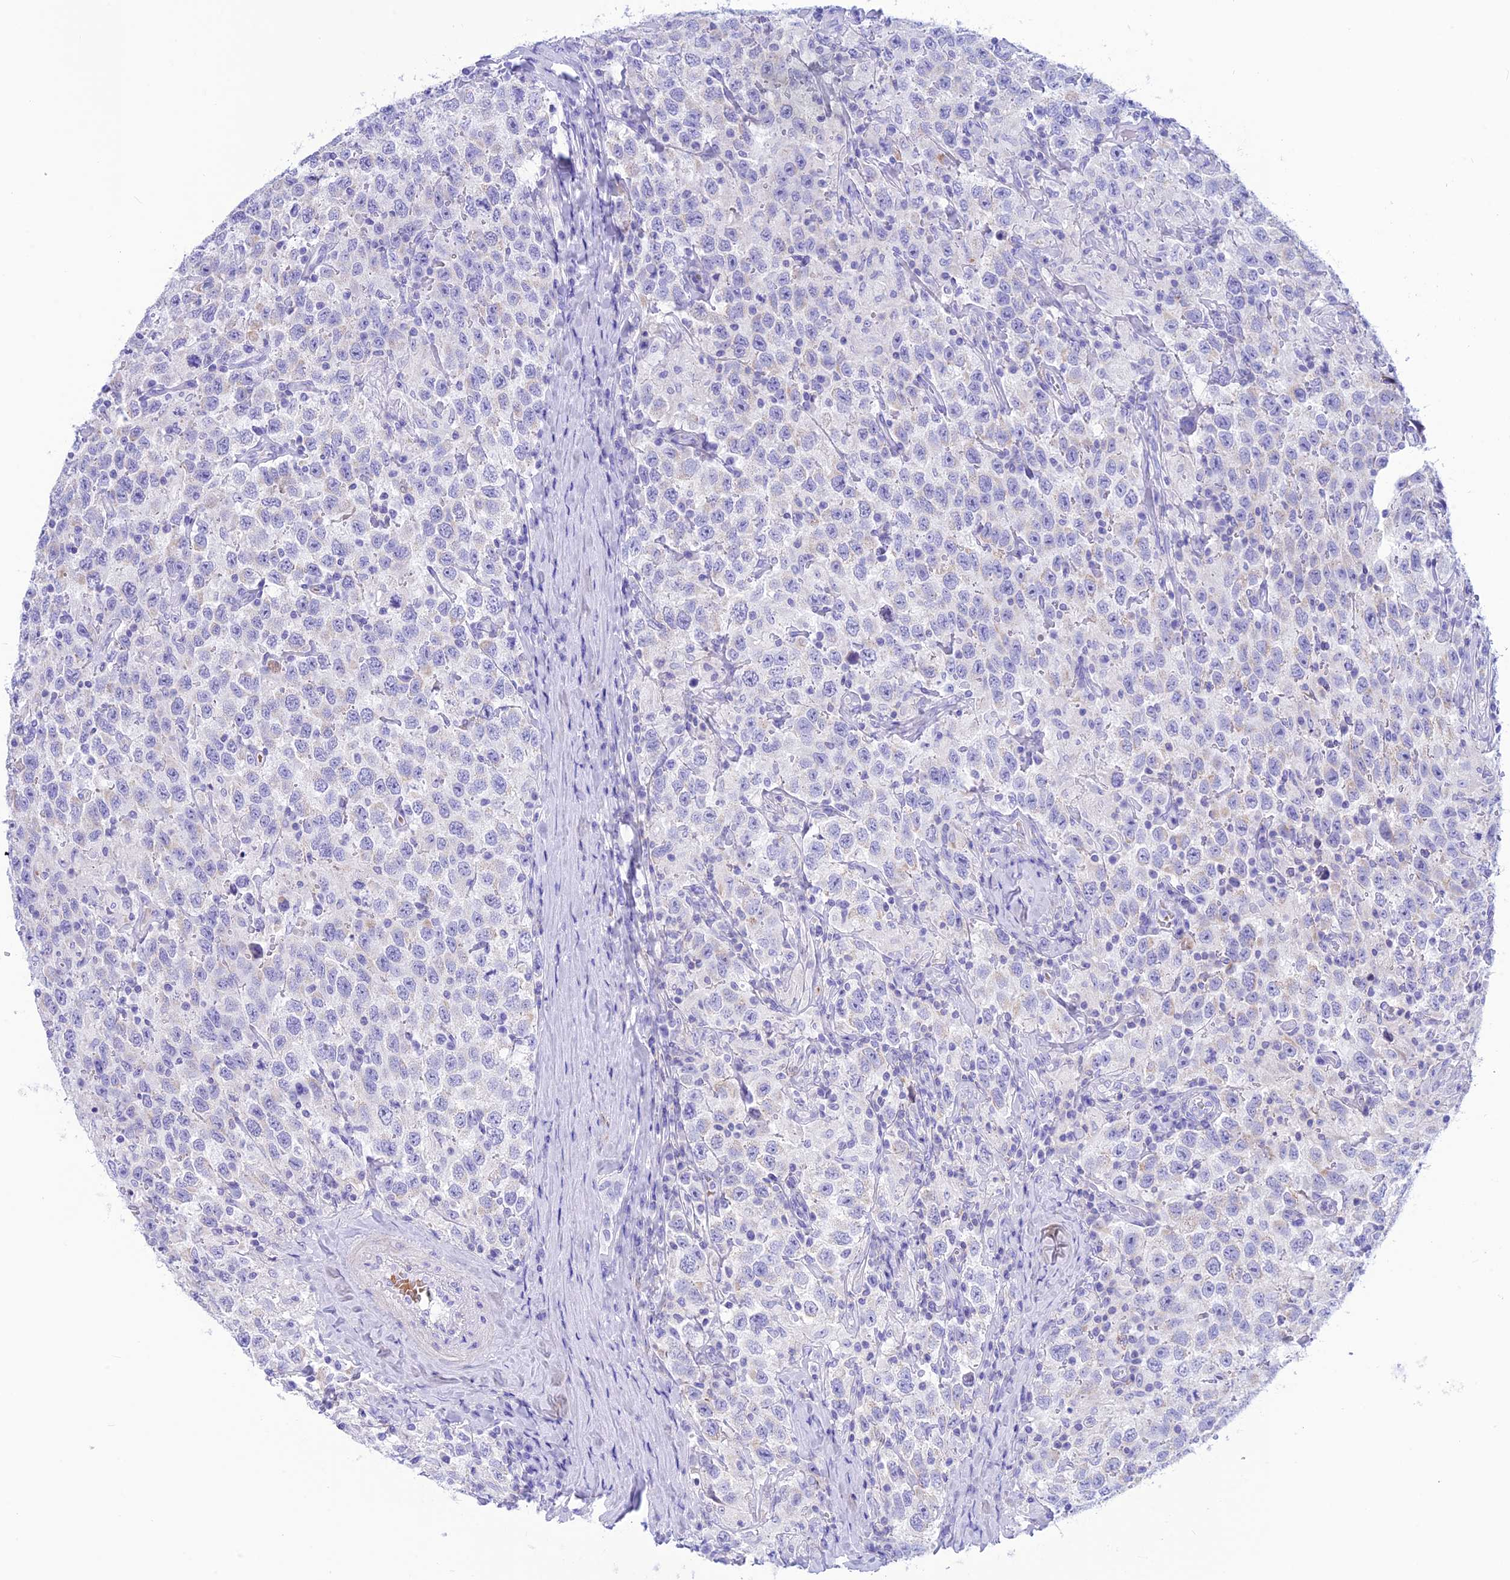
{"staining": {"intensity": "negative", "quantity": "none", "location": "none"}, "tissue": "testis cancer", "cell_type": "Tumor cells", "image_type": "cancer", "snomed": [{"axis": "morphology", "description": "Seminoma, NOS"}, {"axis": "topography", "description": "Testis"}], "caption": "Tumor cells show no significant protein positivity in testis cancer (seminoma).", "gene": "GLYATL1", "patient": {"sex": "male", "age": 41}}